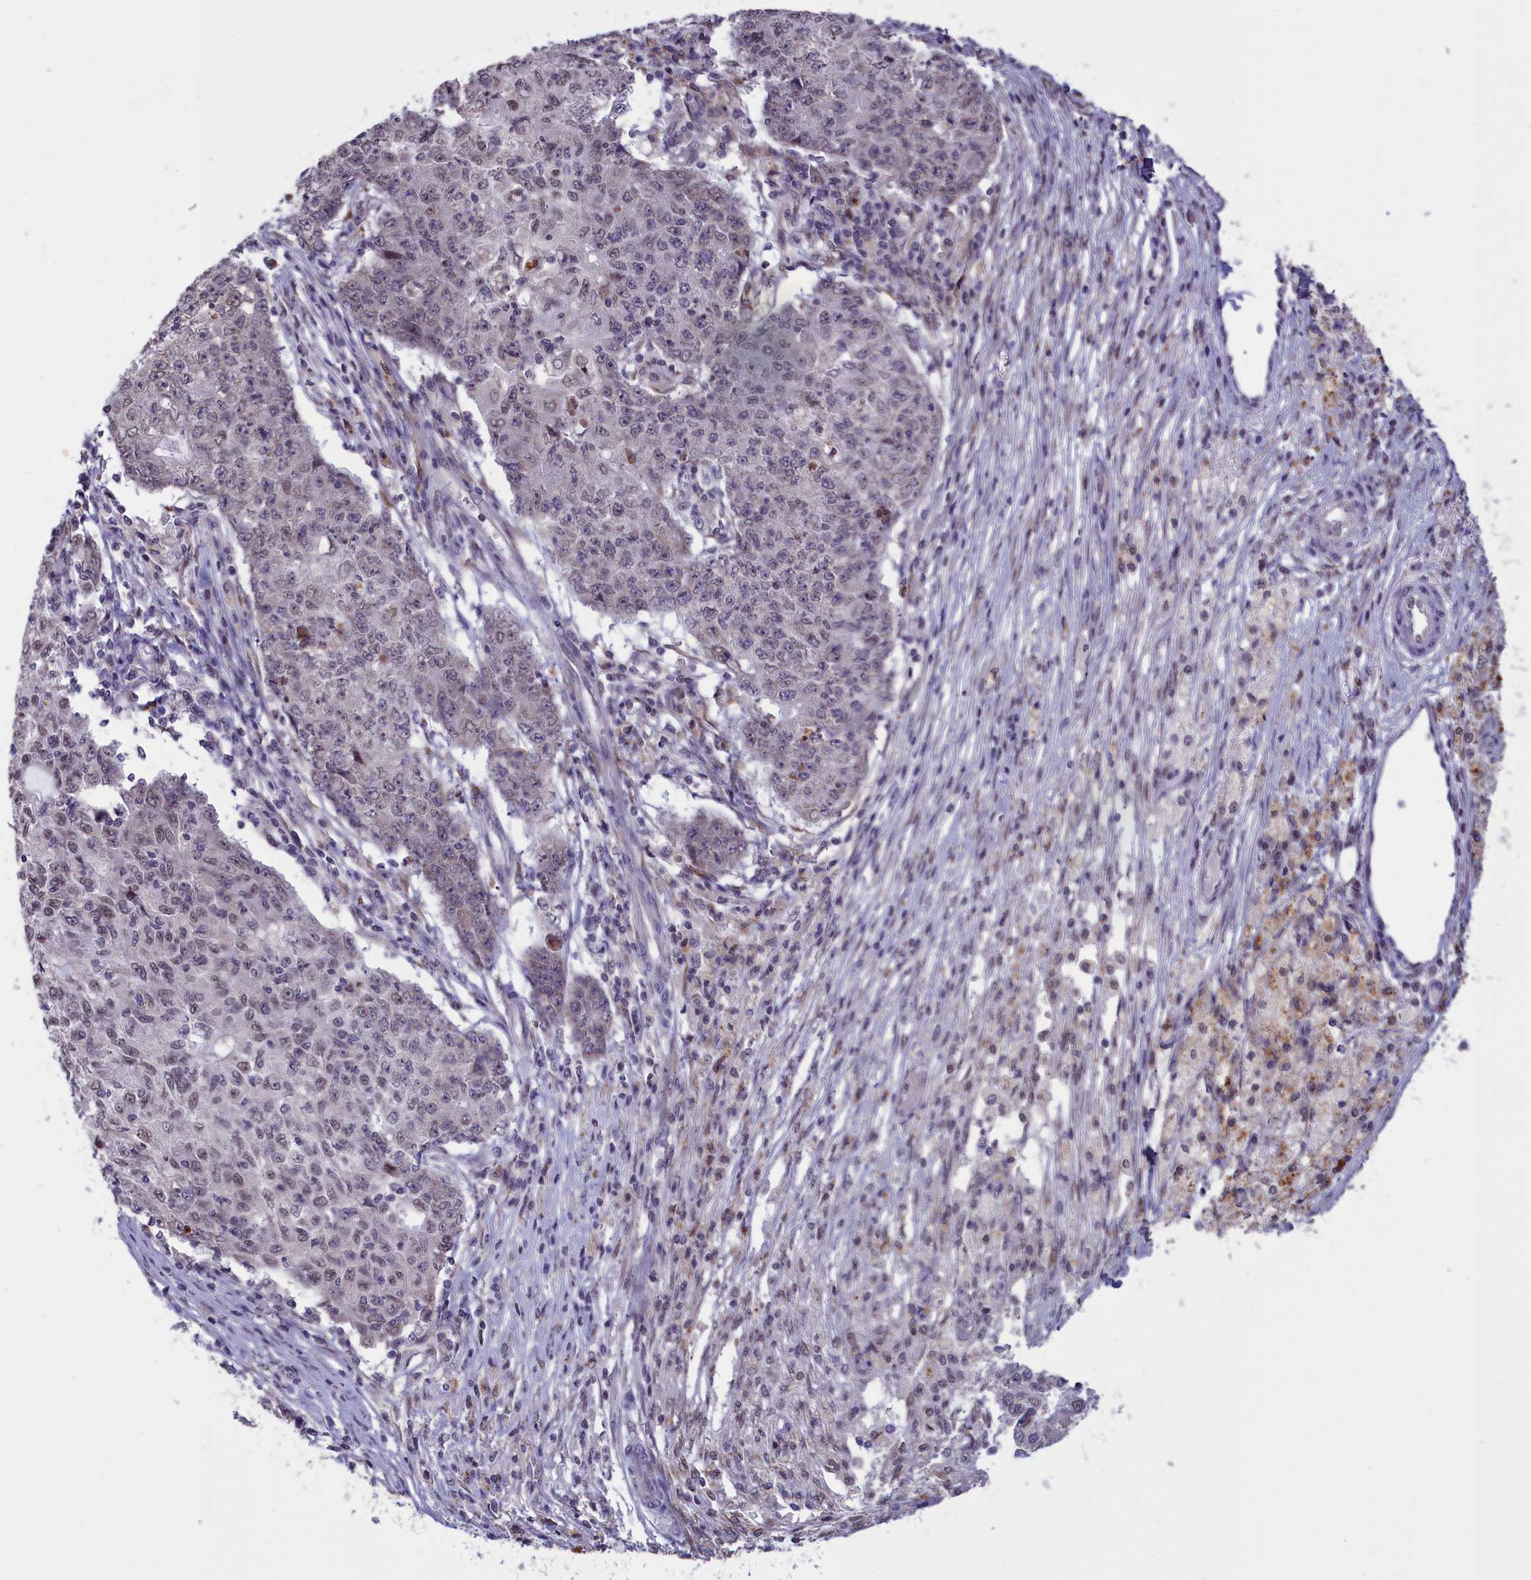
{"staining": {"intensity": "weak", "quantity": "25%-75%", "location": "nuclear"}, "tissue": "ovarian cancer", "cell_type": "Tumor cells", "image_type": "cancer", "snomed": [{"axis": "morphology", "description": "Carcinoma, endometroid"}, {"axis": "topography", "description": "Ovary"}], "caption": "Protein expression analysis of ovarian cancer exhibits weak nuclear positivity in about 25%-75% of tumor cells. The protein of interest is shown in brown color, while the nuclei are stained blue.", "gene": "PARS2", "patient": {"sex": "female", "age": 42}}